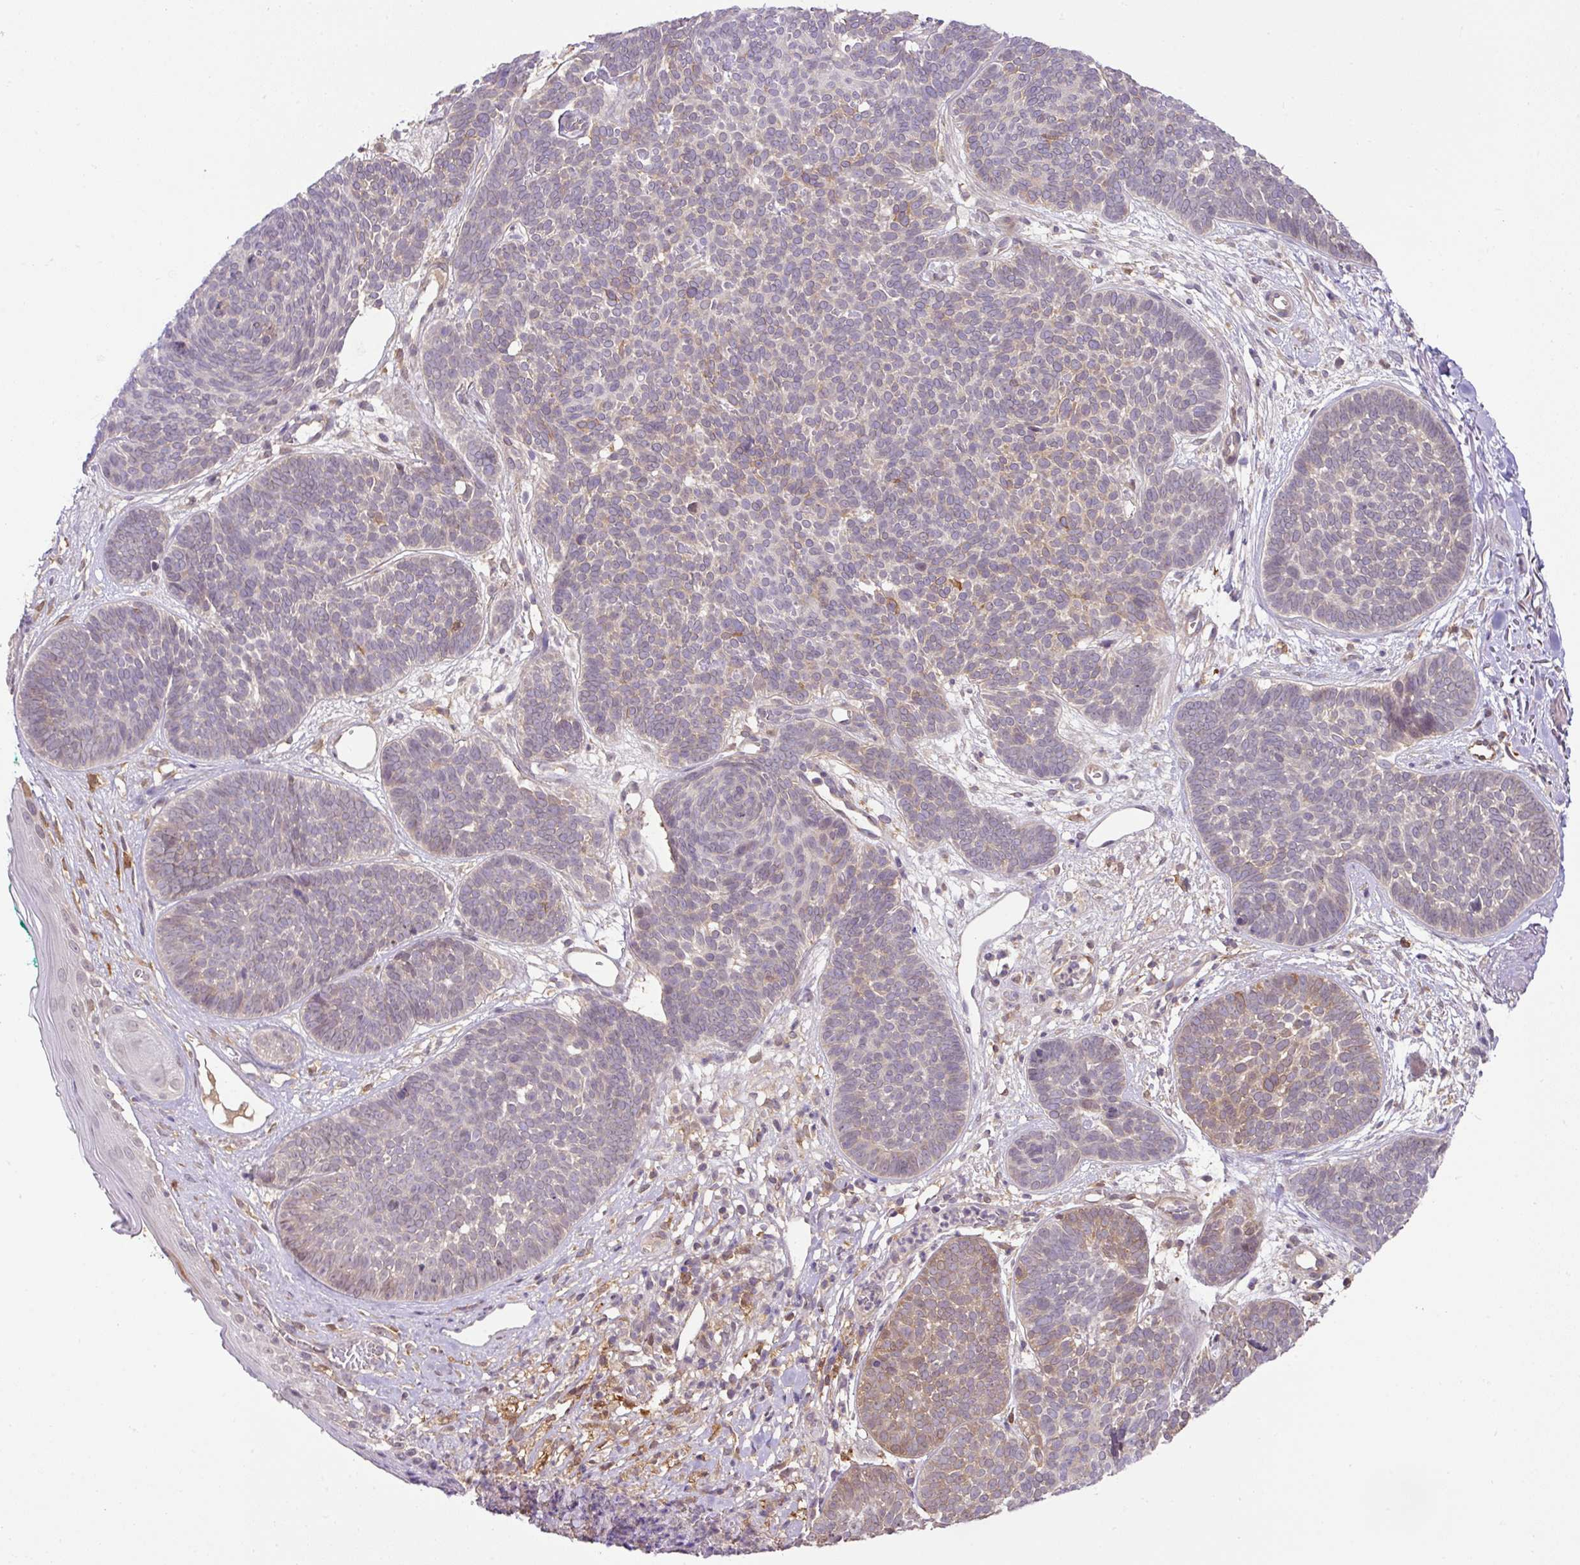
{"staining": {"intensity": "negative", "quantity": "none", "location": "none"}, "tissue": "skin cancer", "cell_type": "Tumor cells", "image_type": "cancer", "snomed": [{"axis": "morphology", "description": "Basal cell carcinoma"}, {"axis": "topography", "description": "Skin"}, {"axis": "topography", "description": "Skin of neck"}, {"axis": "topography", "description": "Skin of shoulder"}, {"axis": "topography", "description": "Skin of back"}], "caption": "IHC image of human skin cancer (basal cell carcinoma) stained for a protein (brown), which exhibits no staining in tumor cells. (Brightfield microscopy of DAB immunohistochemistry at high magnification).", "gene": "GCNT7", "patient": {"sex": "male", "age": 80}}